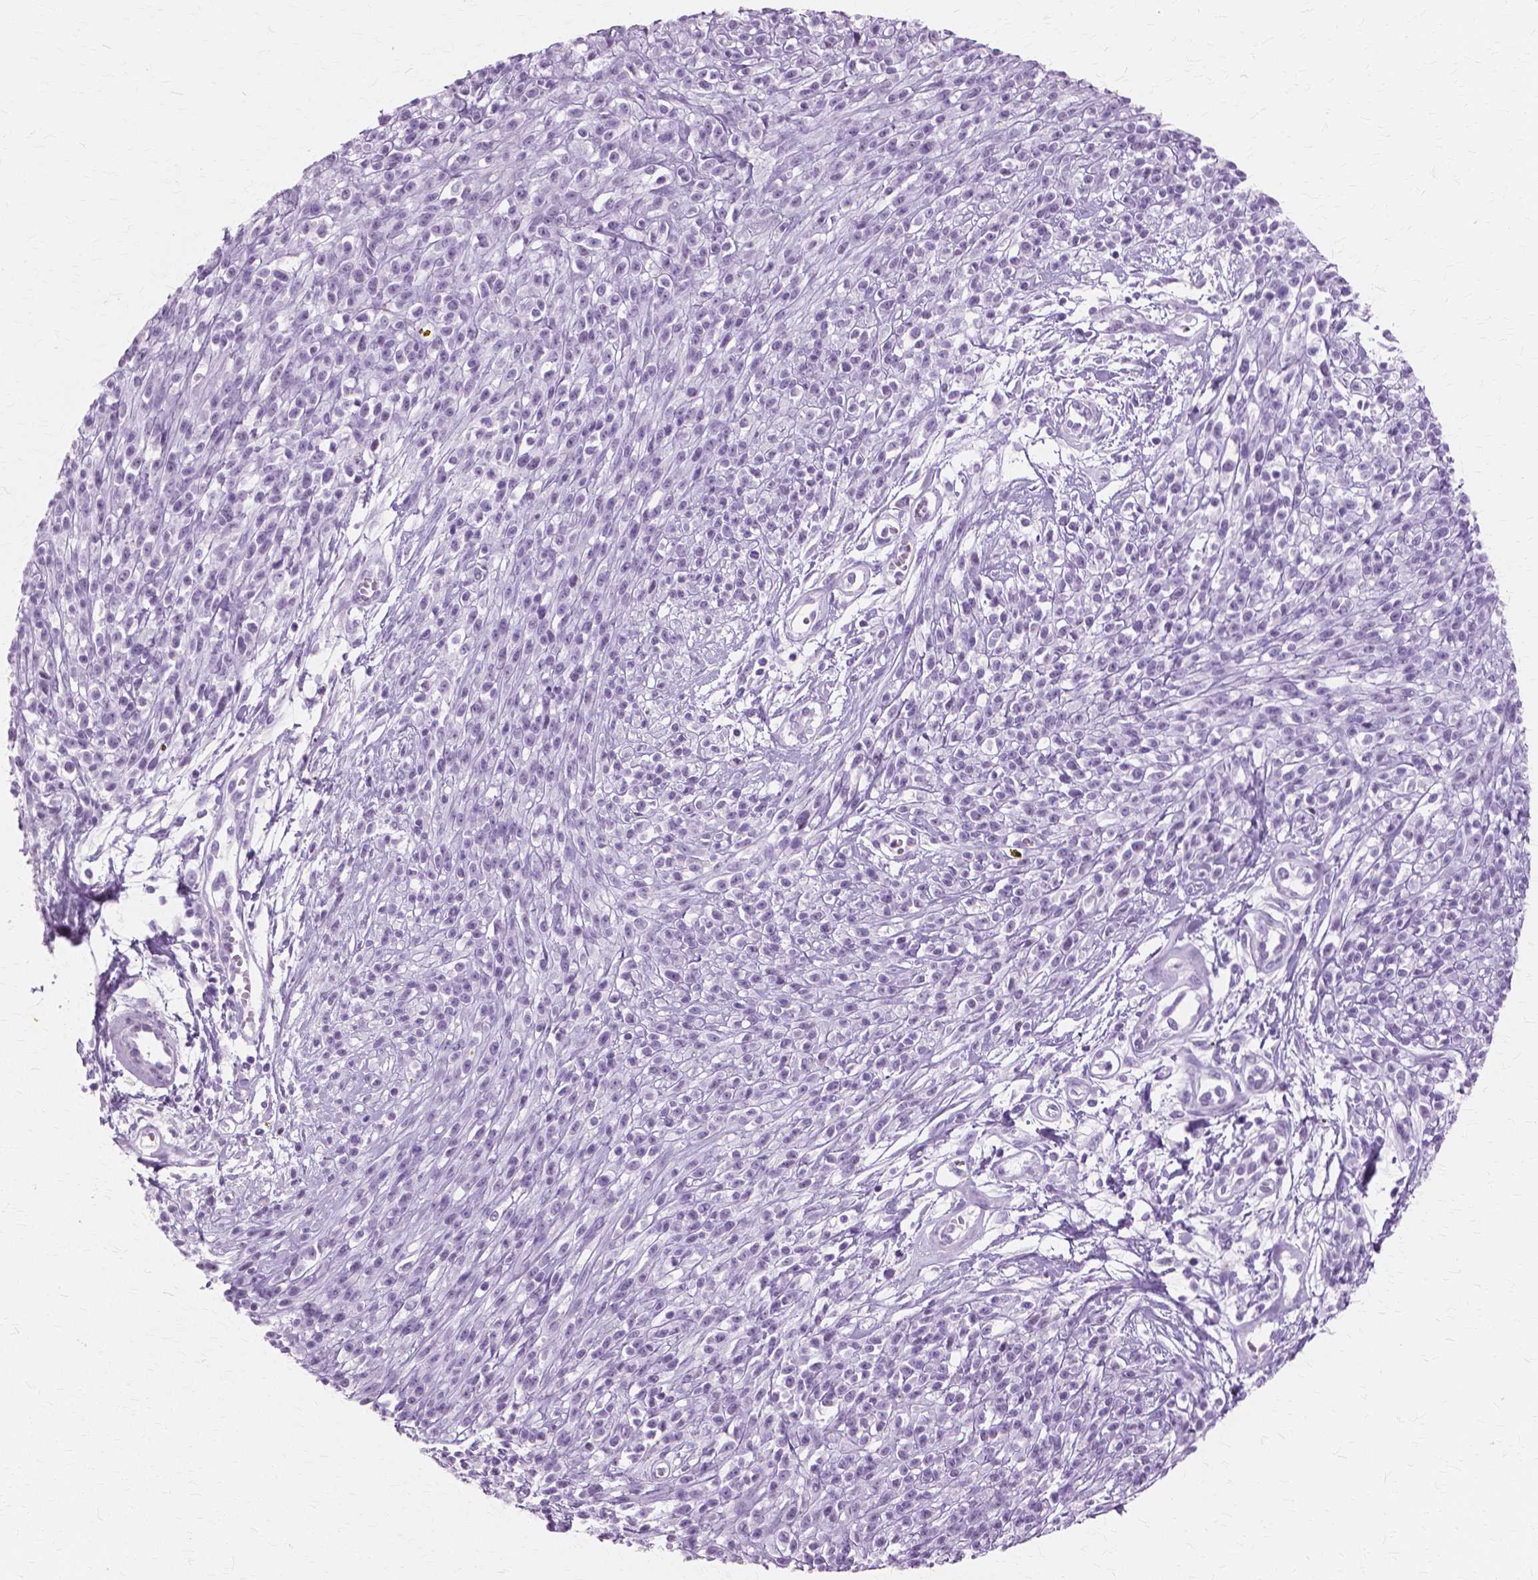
{"staining": {"intensity": "negative", "quantity": "none", "location": "none"}, "tissue": "melanoma", "cell_type": "Tumor cells", "image_type": "cancer", "snomed": [{"axis": "morphology", "description": "Malignant melanoma, NOS"}, {"axis": "topography", "description": "Skin"}, {"axis": "topography", "description": "Skin of trunk"}], "caption": "There is no significant positivity in tumor cells of malignant melanoma. (DAB immunohistochemistry, high magnification).", "gene": "SFTPD", "patient": {"sex": "male", "age": 74}}